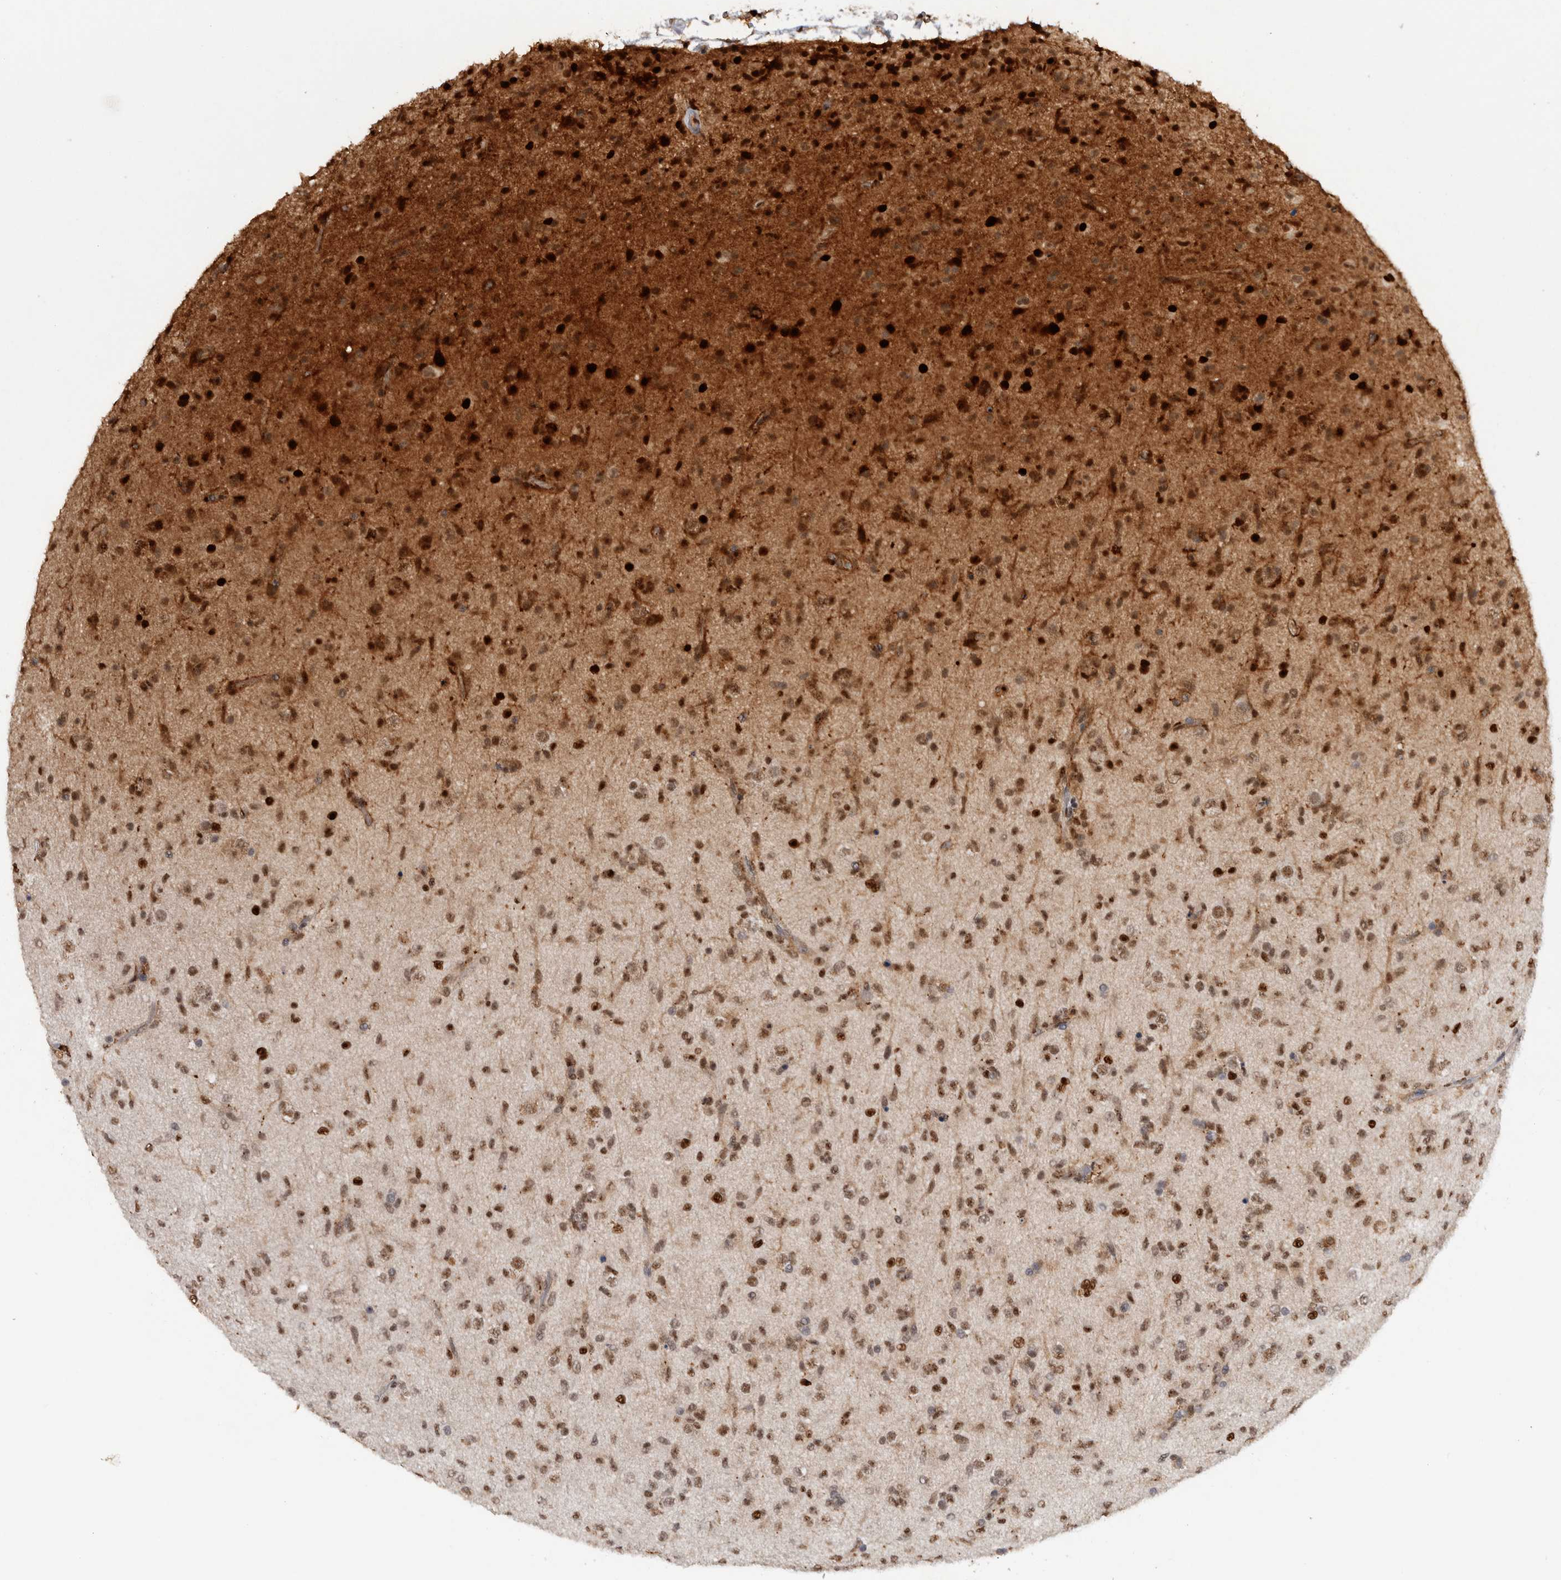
{"staining": {"intensity": "strong", "quantity": ">75%", "location": "nuclear"}, "tissue": "glioma", "cell_type": "Tumor cells", "image_type": "cancer", "snomed": [{"axis": "morphology", "description": "Glioma, malignant, Low grade"}, {"axis": "topography", "description": "Brain"}], "caption": "This histopathology image shows immunohistochemistry staining of human malignant glioma (low-grade), with high strong nuclear positivity in approximately >75% of tumor cells.", "gene": "RPS6KA2", "patient": {"sex": "male", "age": 65}}